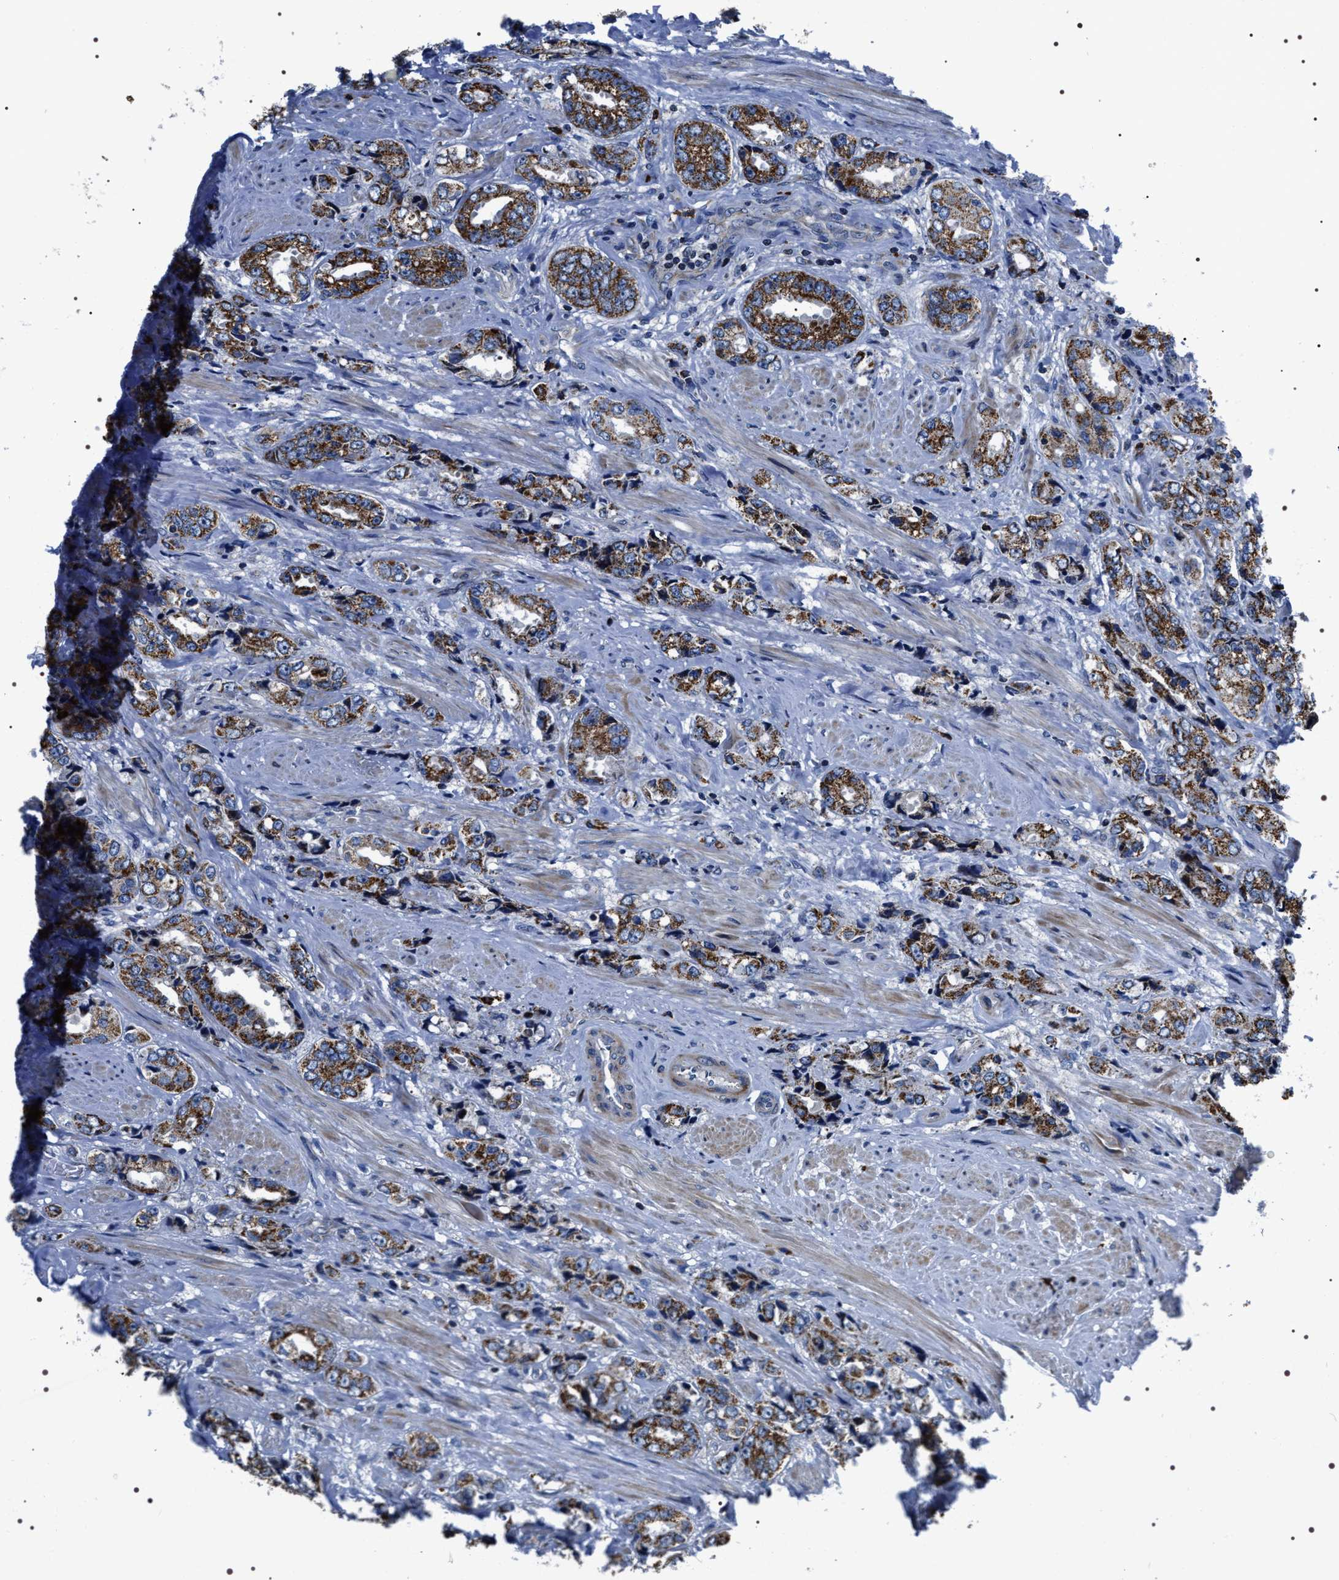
{"staining": {"intensity": "strong", "quantity": ">75%", "location": "cytoplasmic/membranous"}, "tissue": "prostate cancer", "cell_type": "Tumor cells", "image_type": "cancer", "snomed": [{"axis": "morphology", "description": "Adenocarcinoma, High grade"}, {"axis": "topography", "description": "Prostate"}], "caption": "Approximately >75% of tumor cells in prostate cancer demonstrate strong cytoplasmic/membranous protein expression as visualized by brown immunohistochemical staining.", "gene": "NTMT1", "patient": {"sex": "male", "age": 61}}